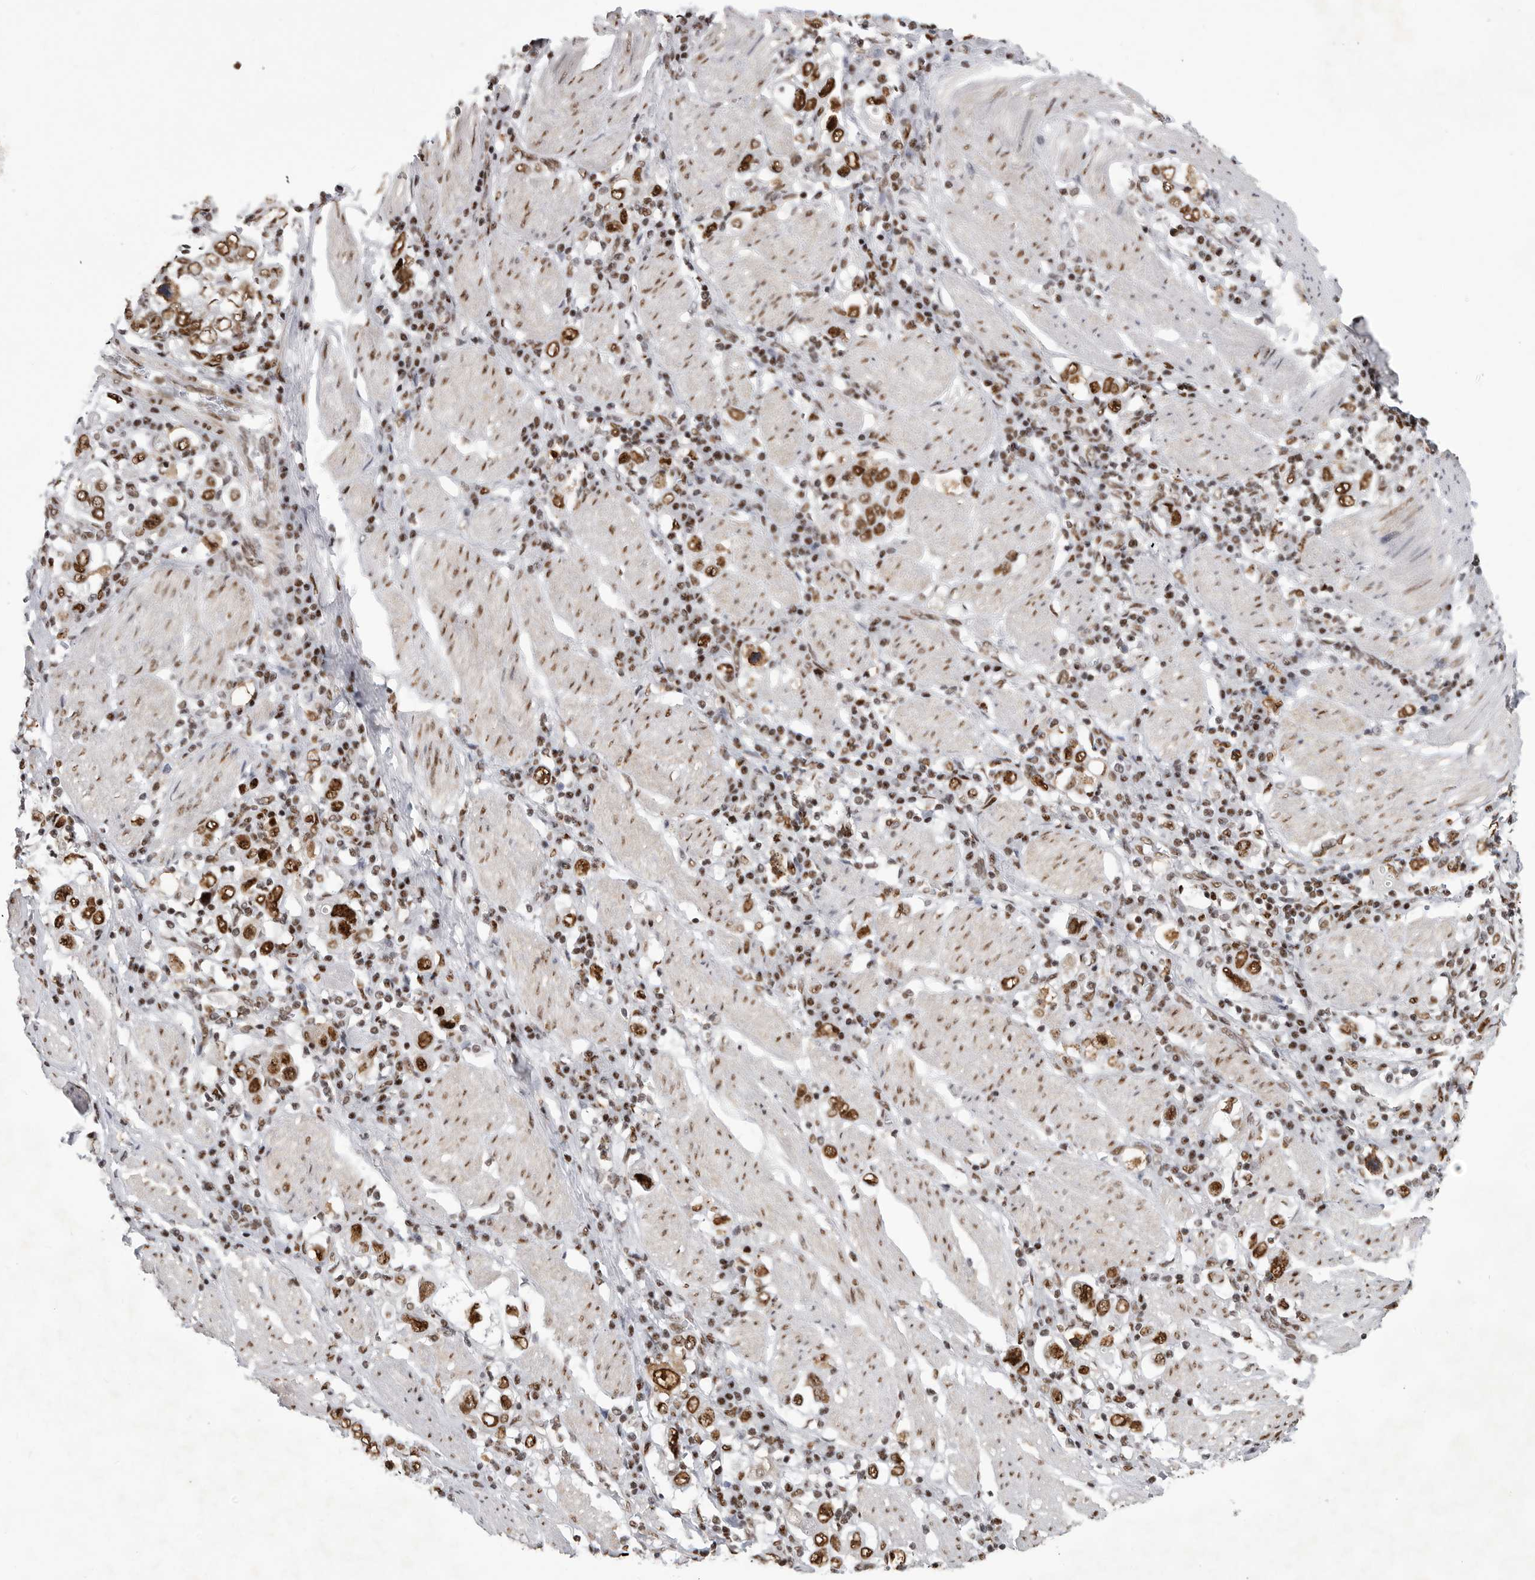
{"staining": {"intensity": "strong", "quantity": ">75%", "location": "nuclear"}, "tissue": "stomach cancer", "cell_type": "Tumor cells", "image_type": "cancer", "snomed": [{"axis": "morphology", "description": "Adenocarcinoma, NOS"}, {"axis": "topography", "description": "Stomach, upper"}], "caption": "This image exhibits immunohistochemistry (IHC) staining of stomach cancer, with high strong nuclear staining in approximately >75% of tumor cells.", "gene": "BCLAF1", "patient": {"sex": "male", "age": 62}}